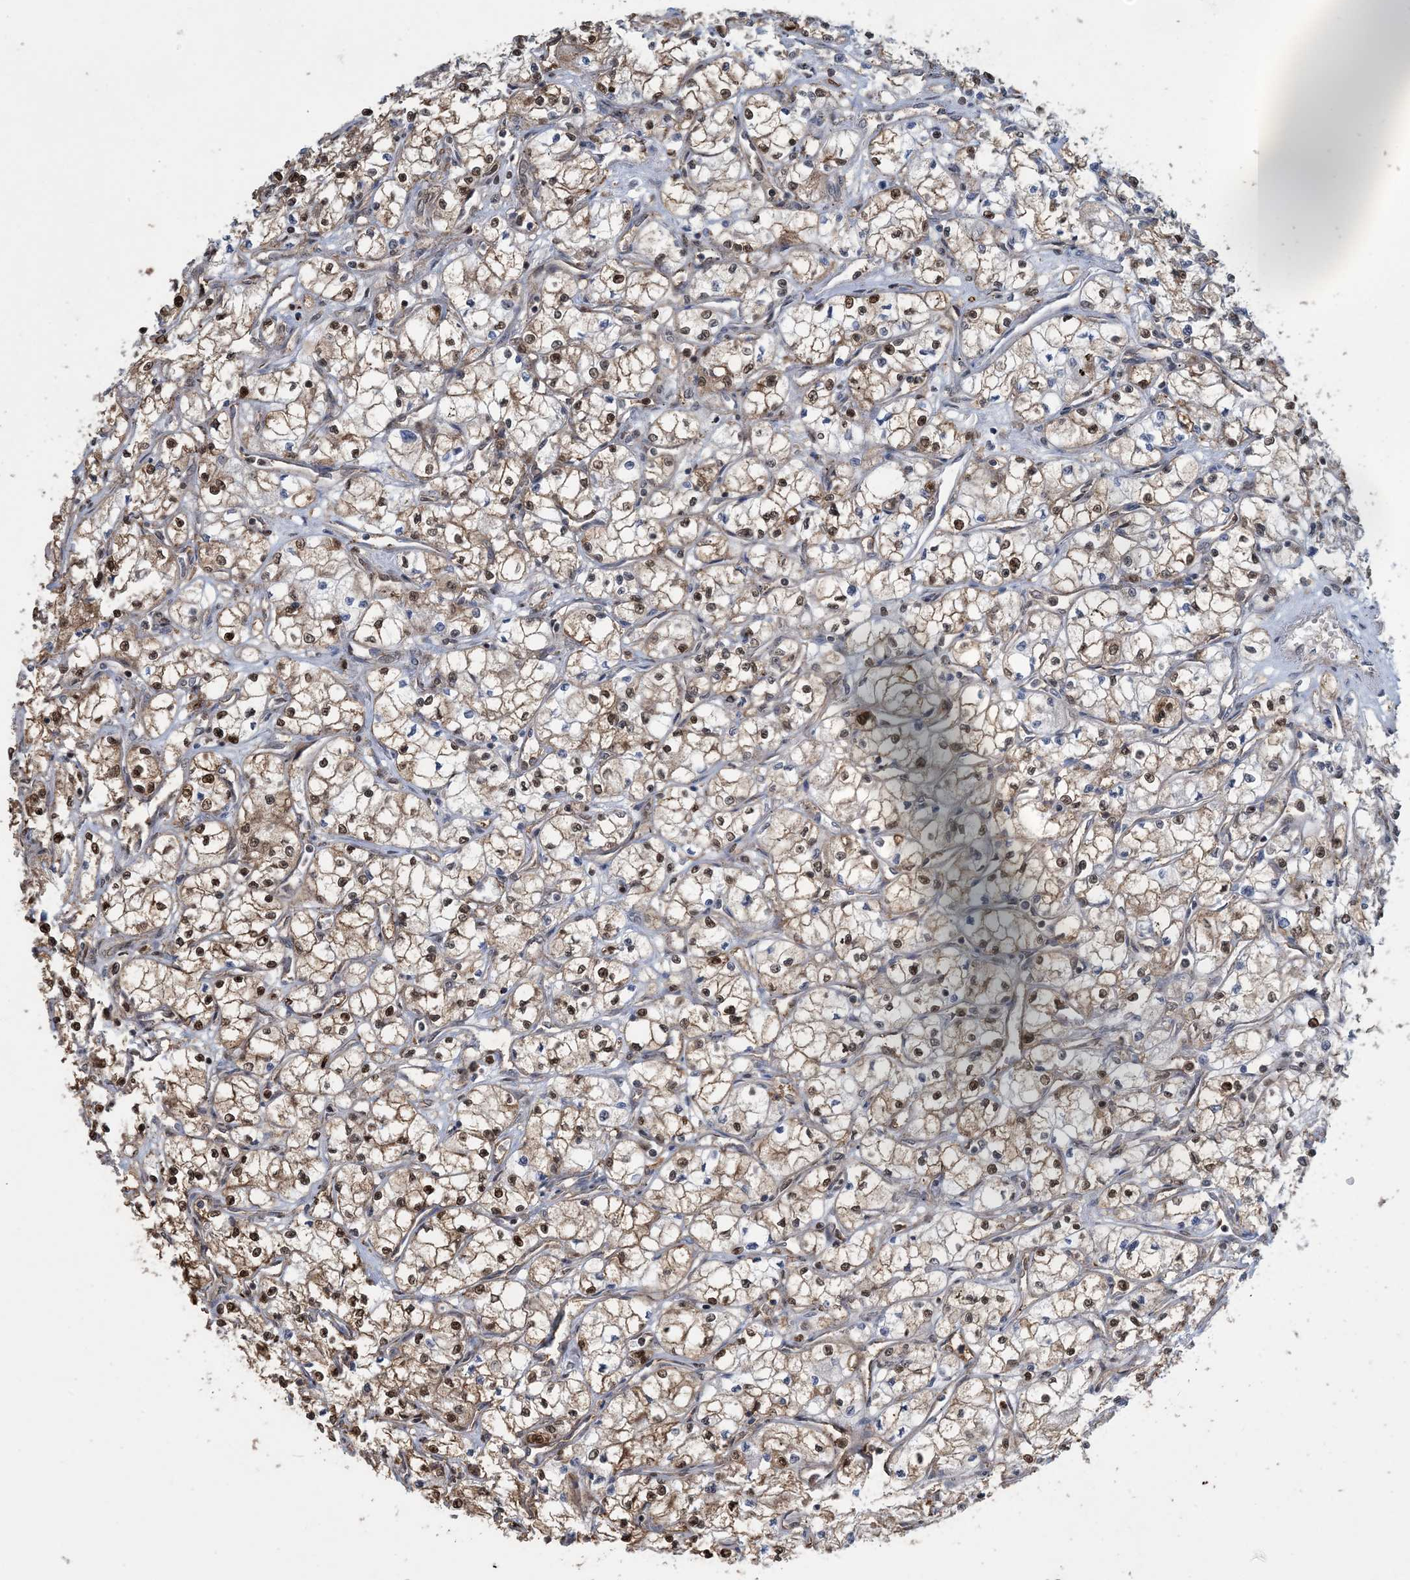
{"staining": {"intensity": "moderate", "quantity": ">75%", "location": "cytoplasmic/membranous,nuclear"}, "tissue": "renal cancer", "cell_type": "Tumor cells", "image_type": "cancer", "snomed": [{"axis": "morphology", "description": "Adenocarcinoma, NOS"}, {"axis": "topography", "description": "Kidney"}], "caption": "An image of renal cancer (adenocarcinoma) stained for a protein demonstrates moderate cytoplasmic/membranous and nuclear brown staining in tumor cells. The staining is performed using DAB (3,3'-diaminobenzidine) brown chromogen to label protein expression. The nuclei are counter-stained blue using hematoxylin.", "gene": "HSPA1A", "patient": {"sex": "male", "age": 59}}